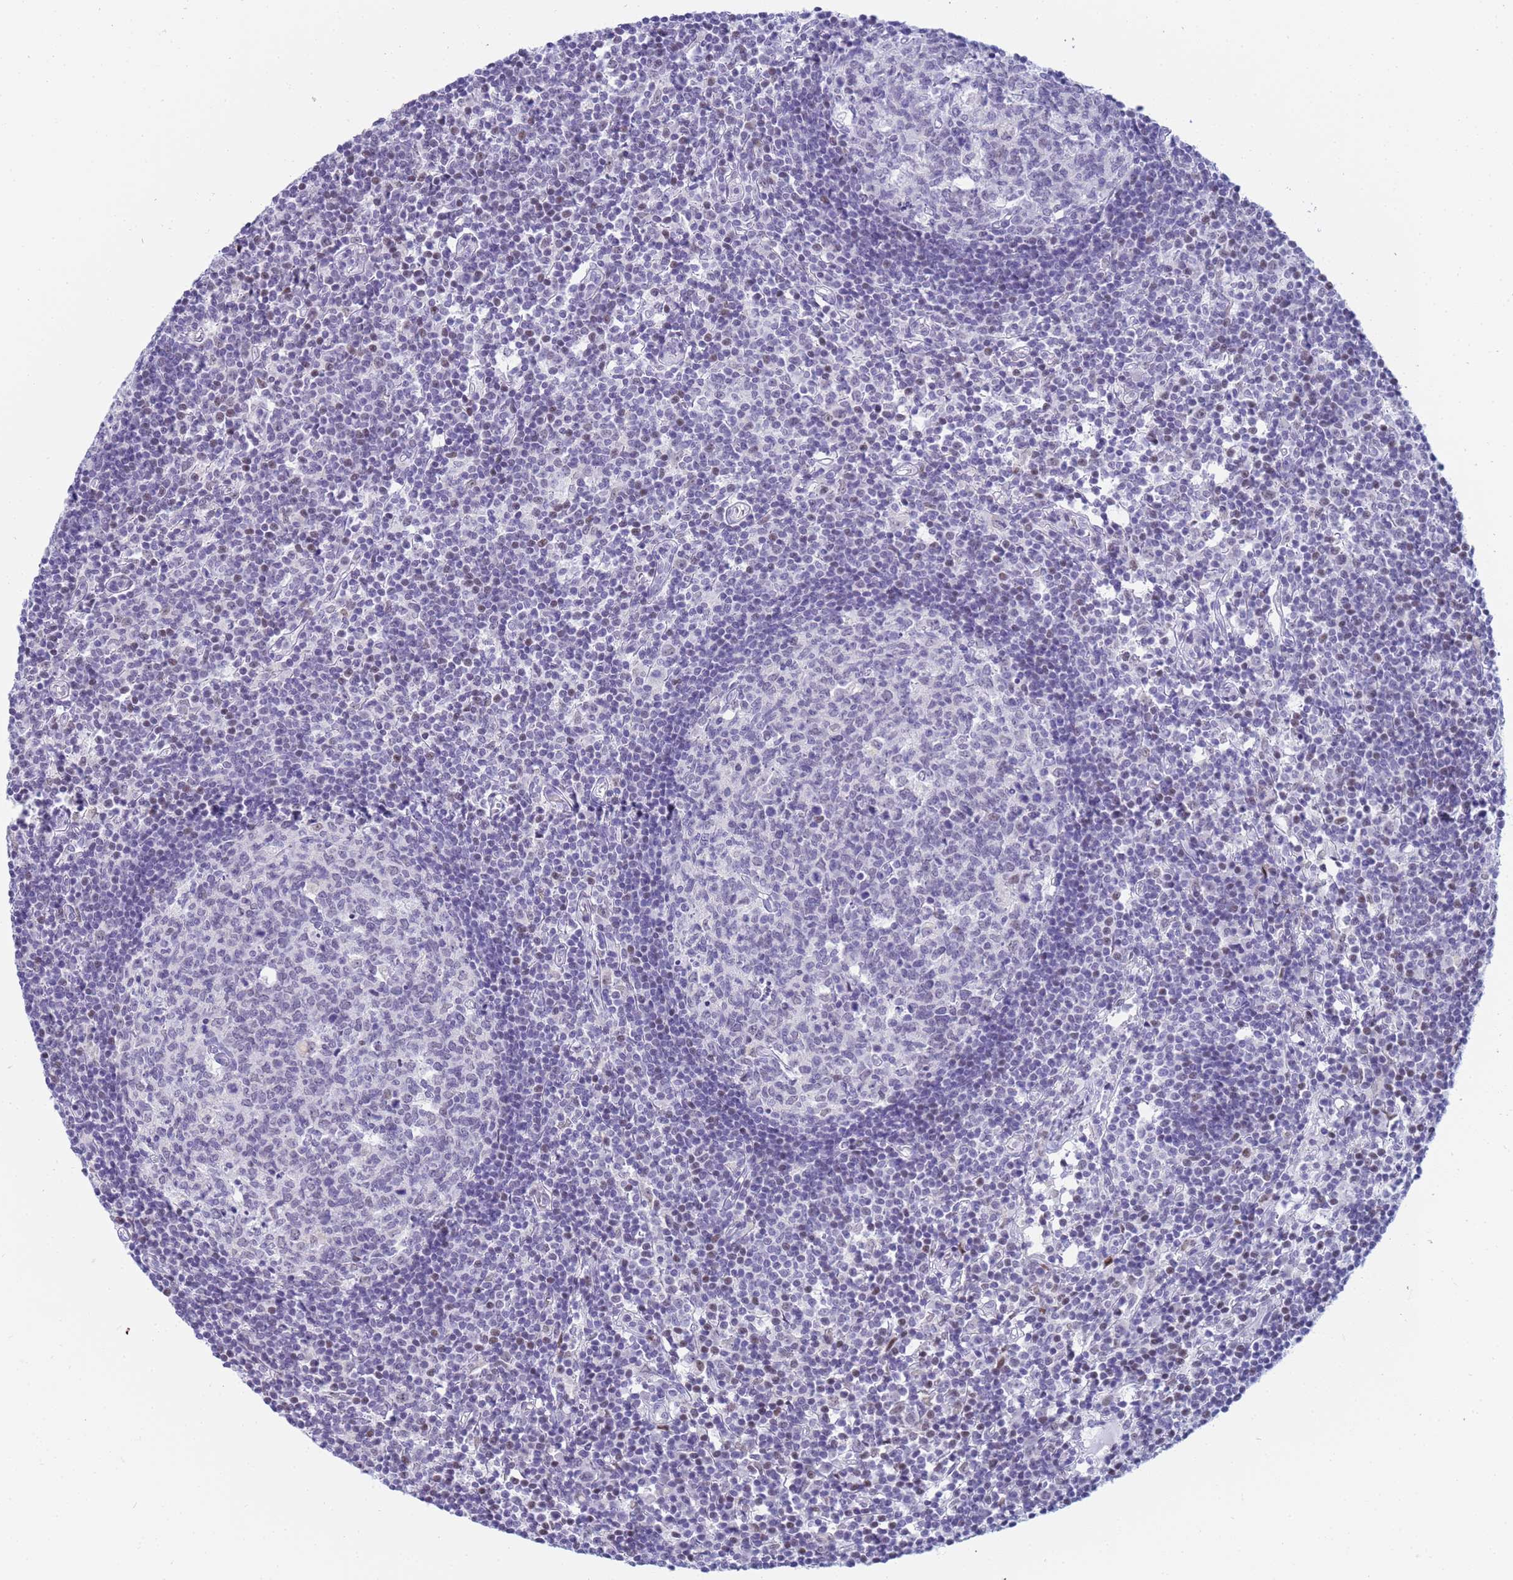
{"staining": {"intensity": "negative", "quantity": "none", "location": "none"}, "tissue": "lymph node", "cell_type": "Germinal center cells", "image_type": "normal", "snomed": [{"axis": "morphology", "description": "Normal tissue, NOS"}, {"axis": "topography", "description": "Lymph node"}], "caption": "Immunohistochemistry of normal human lymph node displays no positivity in germinal center cells. Nuclei are stained in blue.", "gene": "SNX20", "patient": {"sex": "female", "age": 55}}